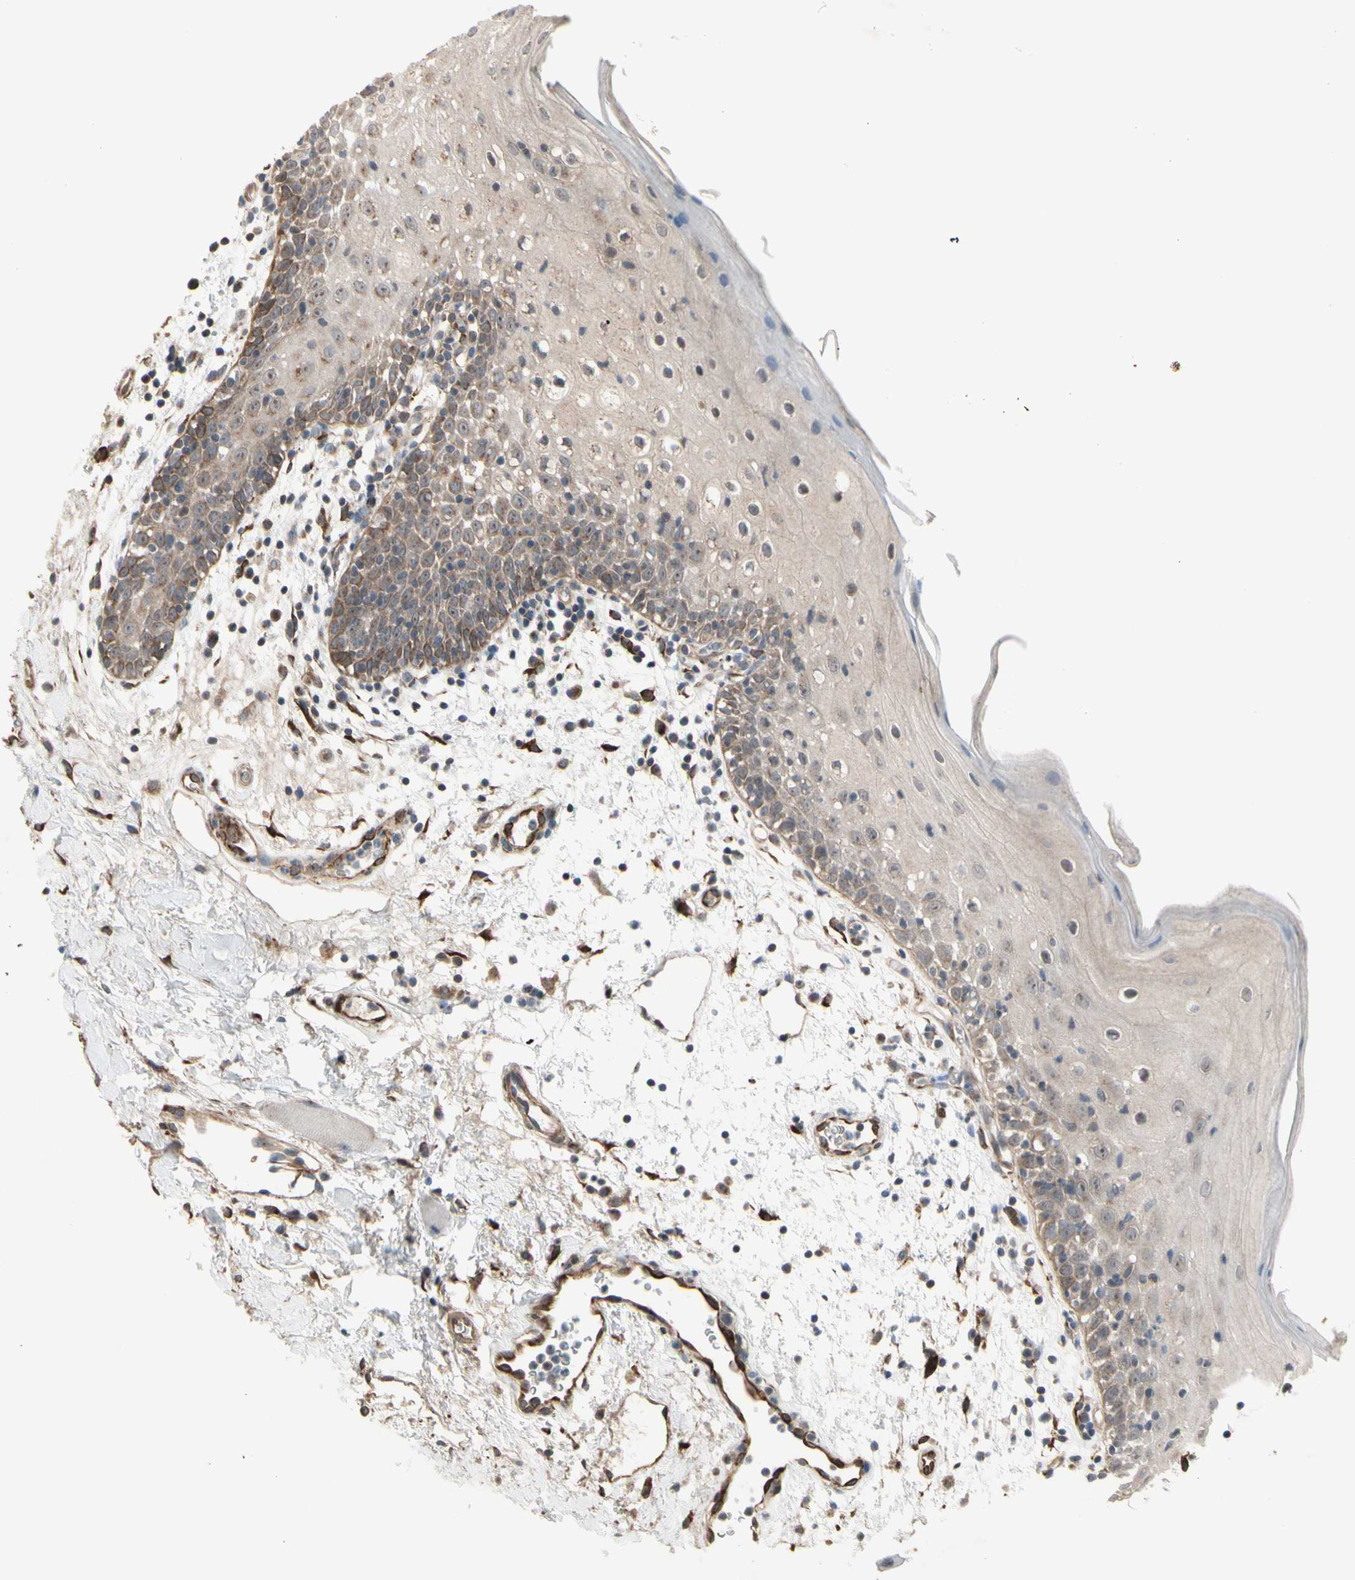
{"staining": {"intensity": "moderate", "quantity": "25%-75%", "location": "cytoplasmic/membranous"}, "tissue": "oral mucosa", "cell_type": "Squamous epithelial cells", "image_type": "normal", "snomed": [{"axis": "morphology", "description": "Normal tissue, NOS"}, {"axis": "morphology", "description": "Squamous cell carcinoma, NOS"}, {"axis": "topography", "description": "Skeletal muscle"}, {"axis": "topography", "description": "Oral tissue"}], "caption": "Moderate cytoplasmic/membranous positivity for a protein is seen in approximately 25%-75% of squamous epithelial cells of benign oral mucosa using immunohistochemistry.", "gene": "SLC39A9", "patient": {"sex": "male", "age": 71}}